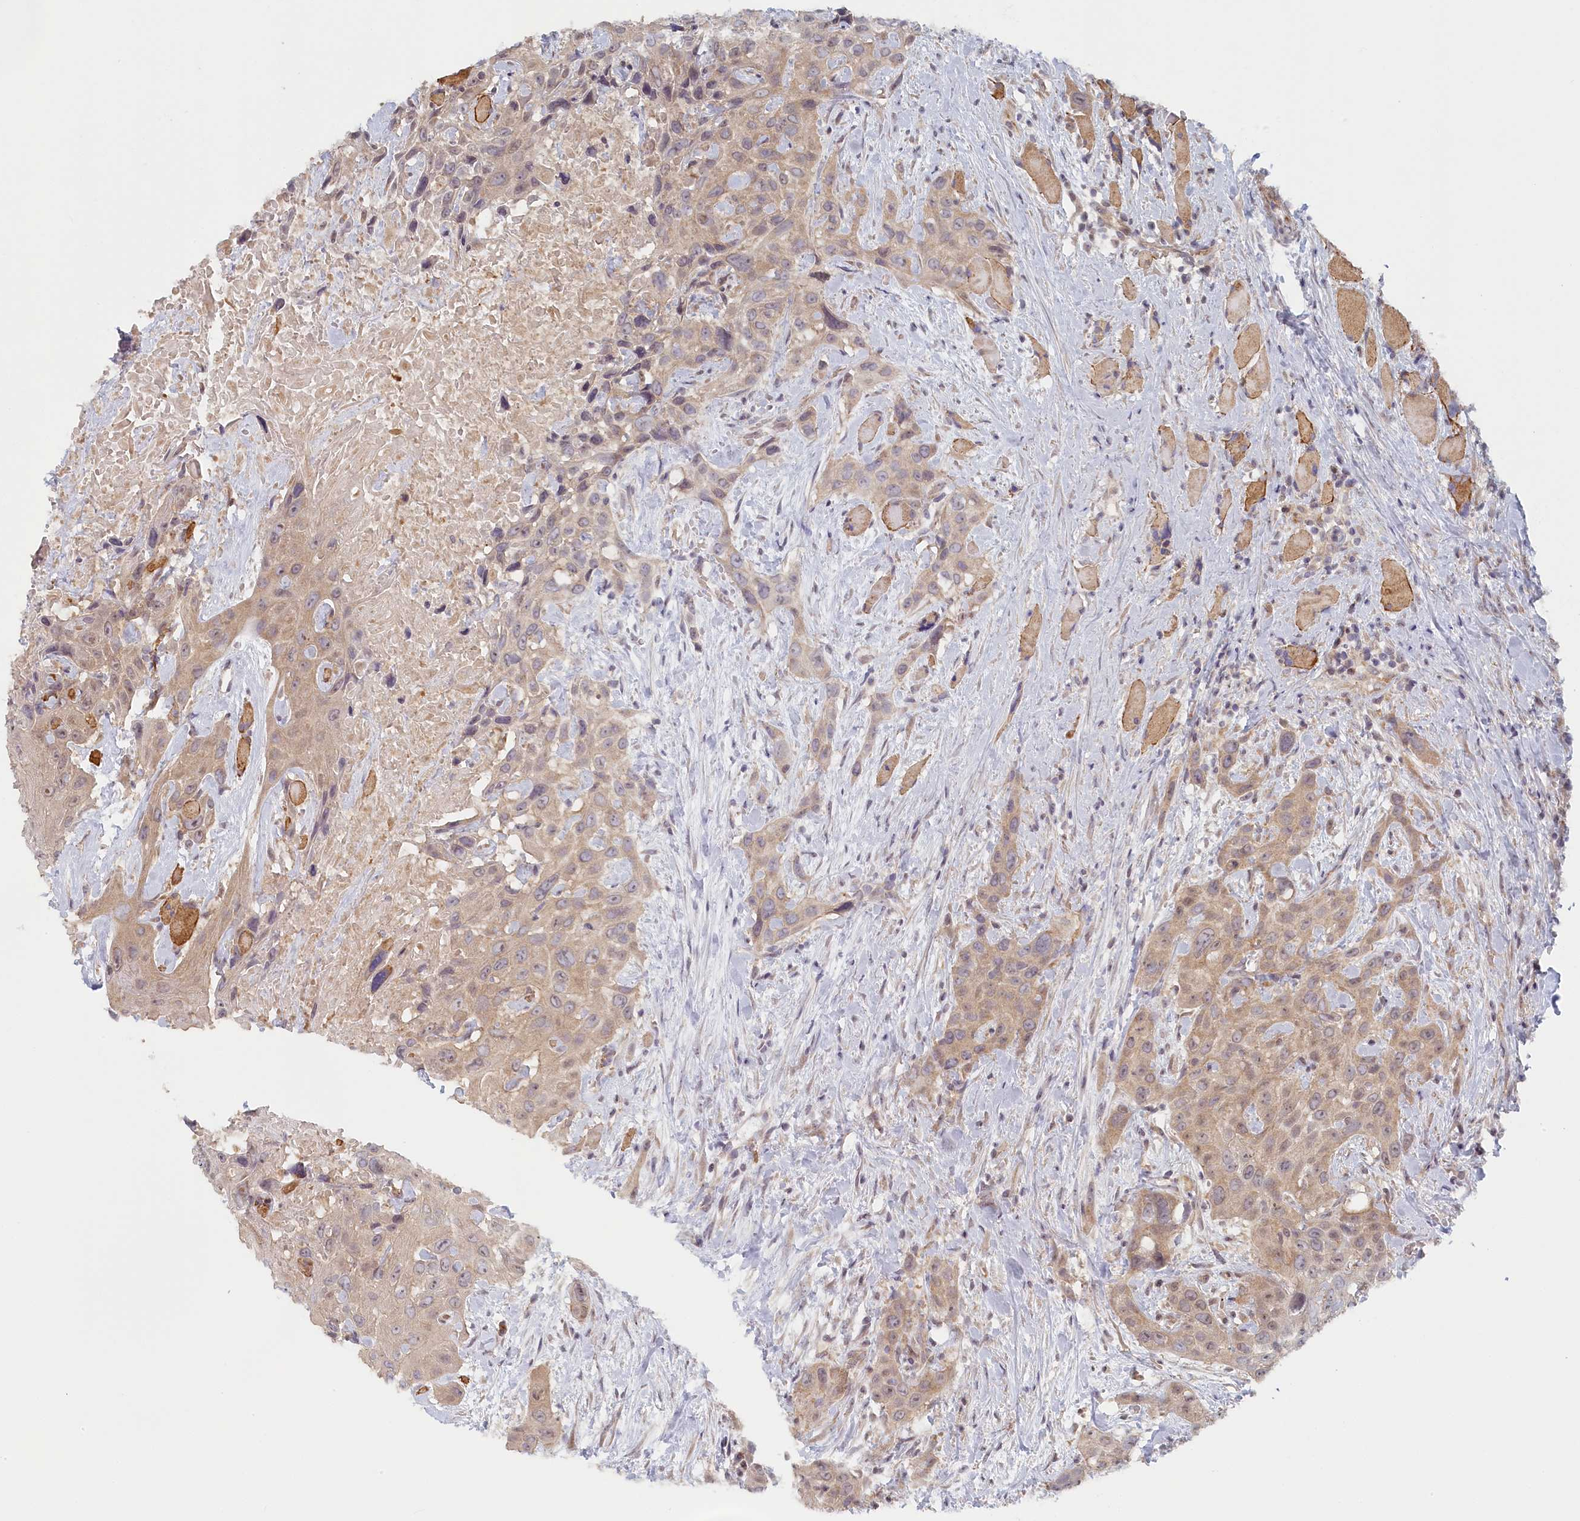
{"staining": {"intensity": "weak", "quantity": ">75%", "location": "cytoplasmic/membranous"}, "tissue": "head and neck cancer", "cell_type": "Tumor cells", "image_type": "cancer", "snomed": [{"axis": "morphology", "description": "Squamous cell carcinoma, NOS"}, {"axis": "topography", "description": "Head-Neck"}], "caption": "Head and neck cancer tissue demonstrates weak cytoplasmic/membranous positivity in about >75% of tumor cells, visualized by immunohistochemistry. The staining was performed using DAB to visualize the protein expression in brown, while the nuclei were stained in blue with hematoxylin (Magnification: 20x).", "gene": "INTS4", "patient": {"sex": "male", "age": 81}}